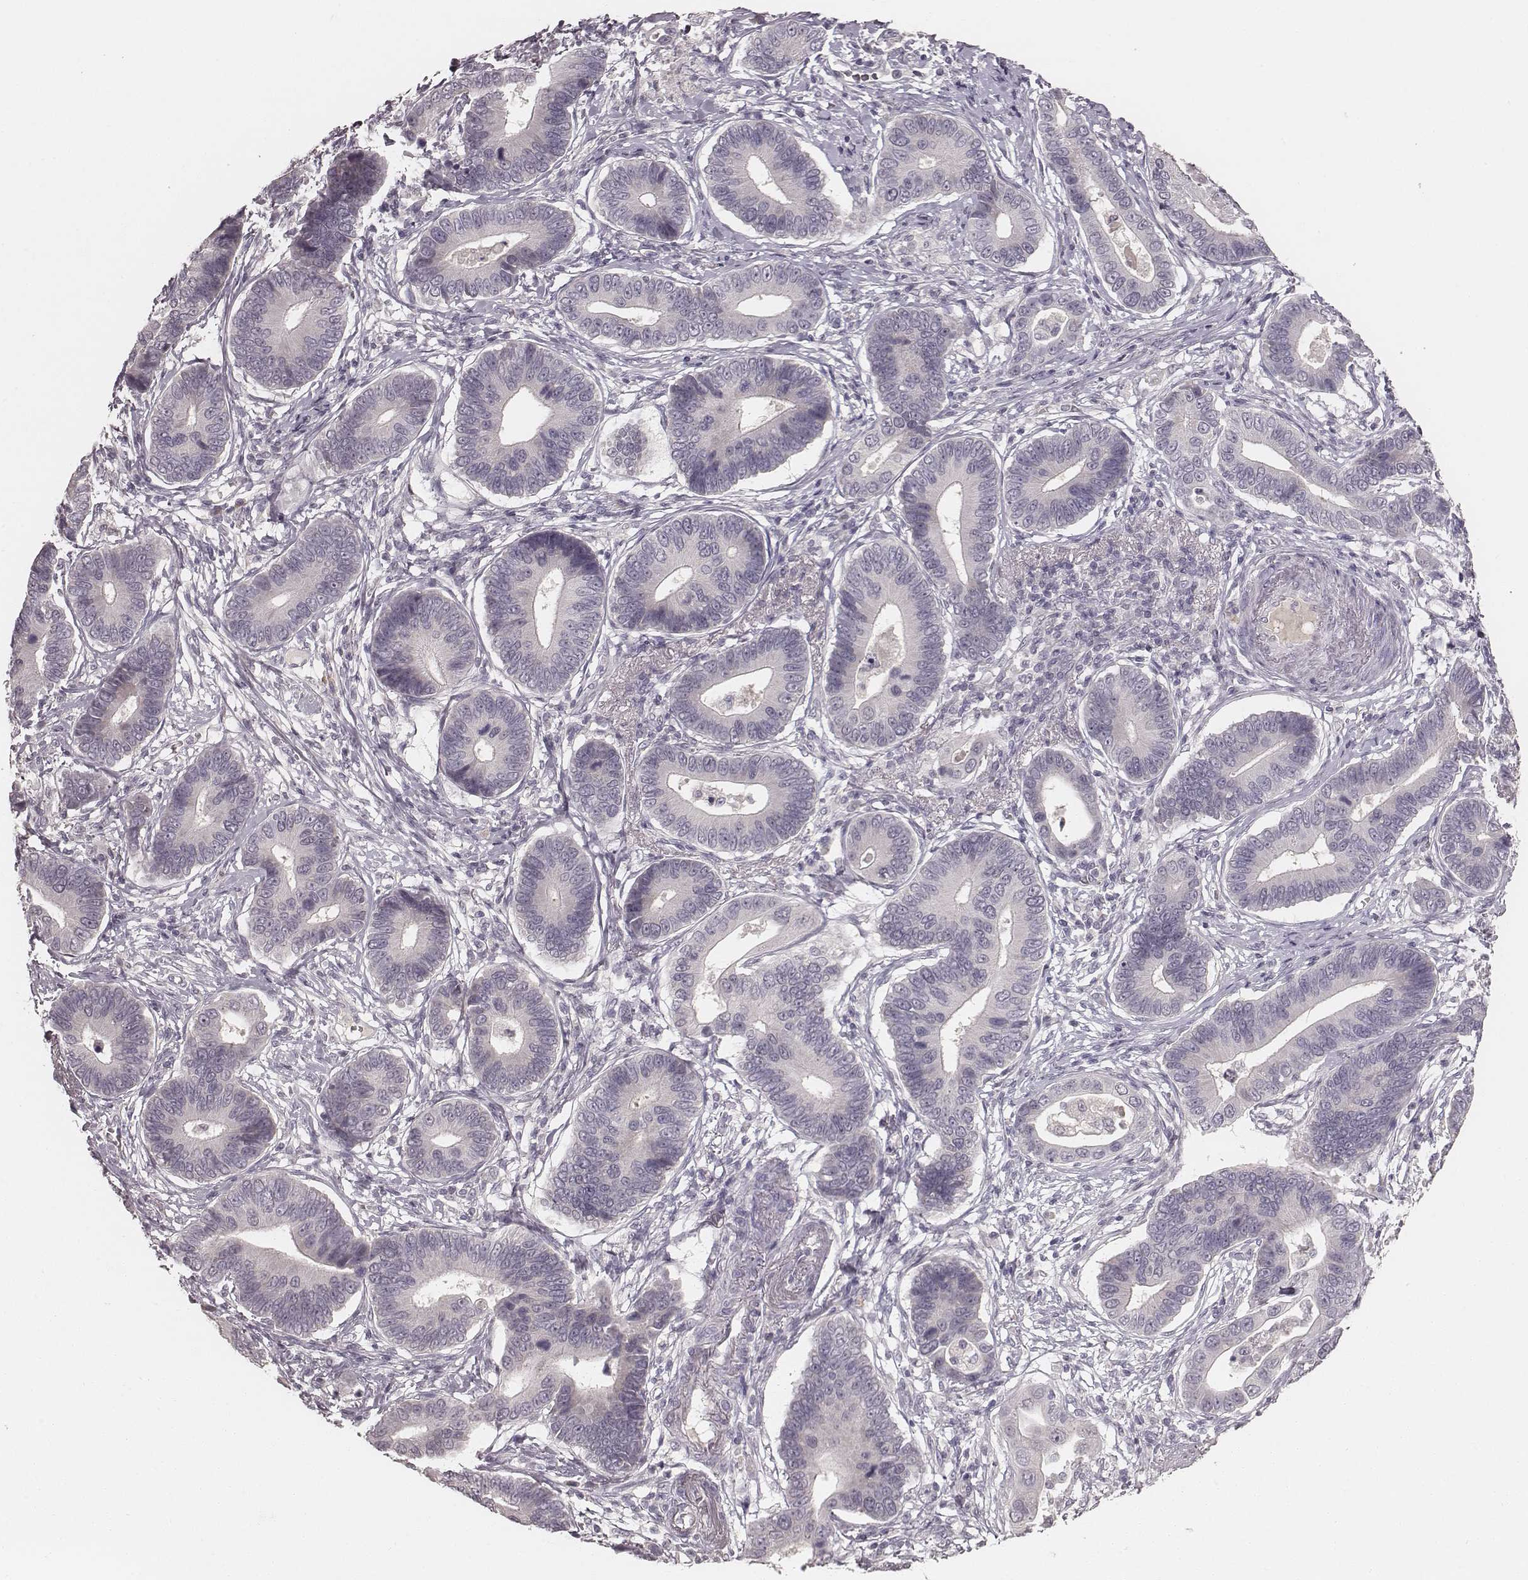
{"staining": {"intensity": "negative", "quantity": "none", "location": "none"}, "tissue": "stomach cancer", "cell_type": "Tumor cells", "image_type": "cancer", "snomed": [{"axis": "morphology", "description": "Adenocarcinoma, NOS"}, {"axis": "topography", "description": "Stomach"}], "caption": "Human stomach cancer (adenocarcinoma) stained for a protein using IHC shows no staining in tumor cells.", "gene": "LY6K", "patient": {"sex": "male", "age": 84}}